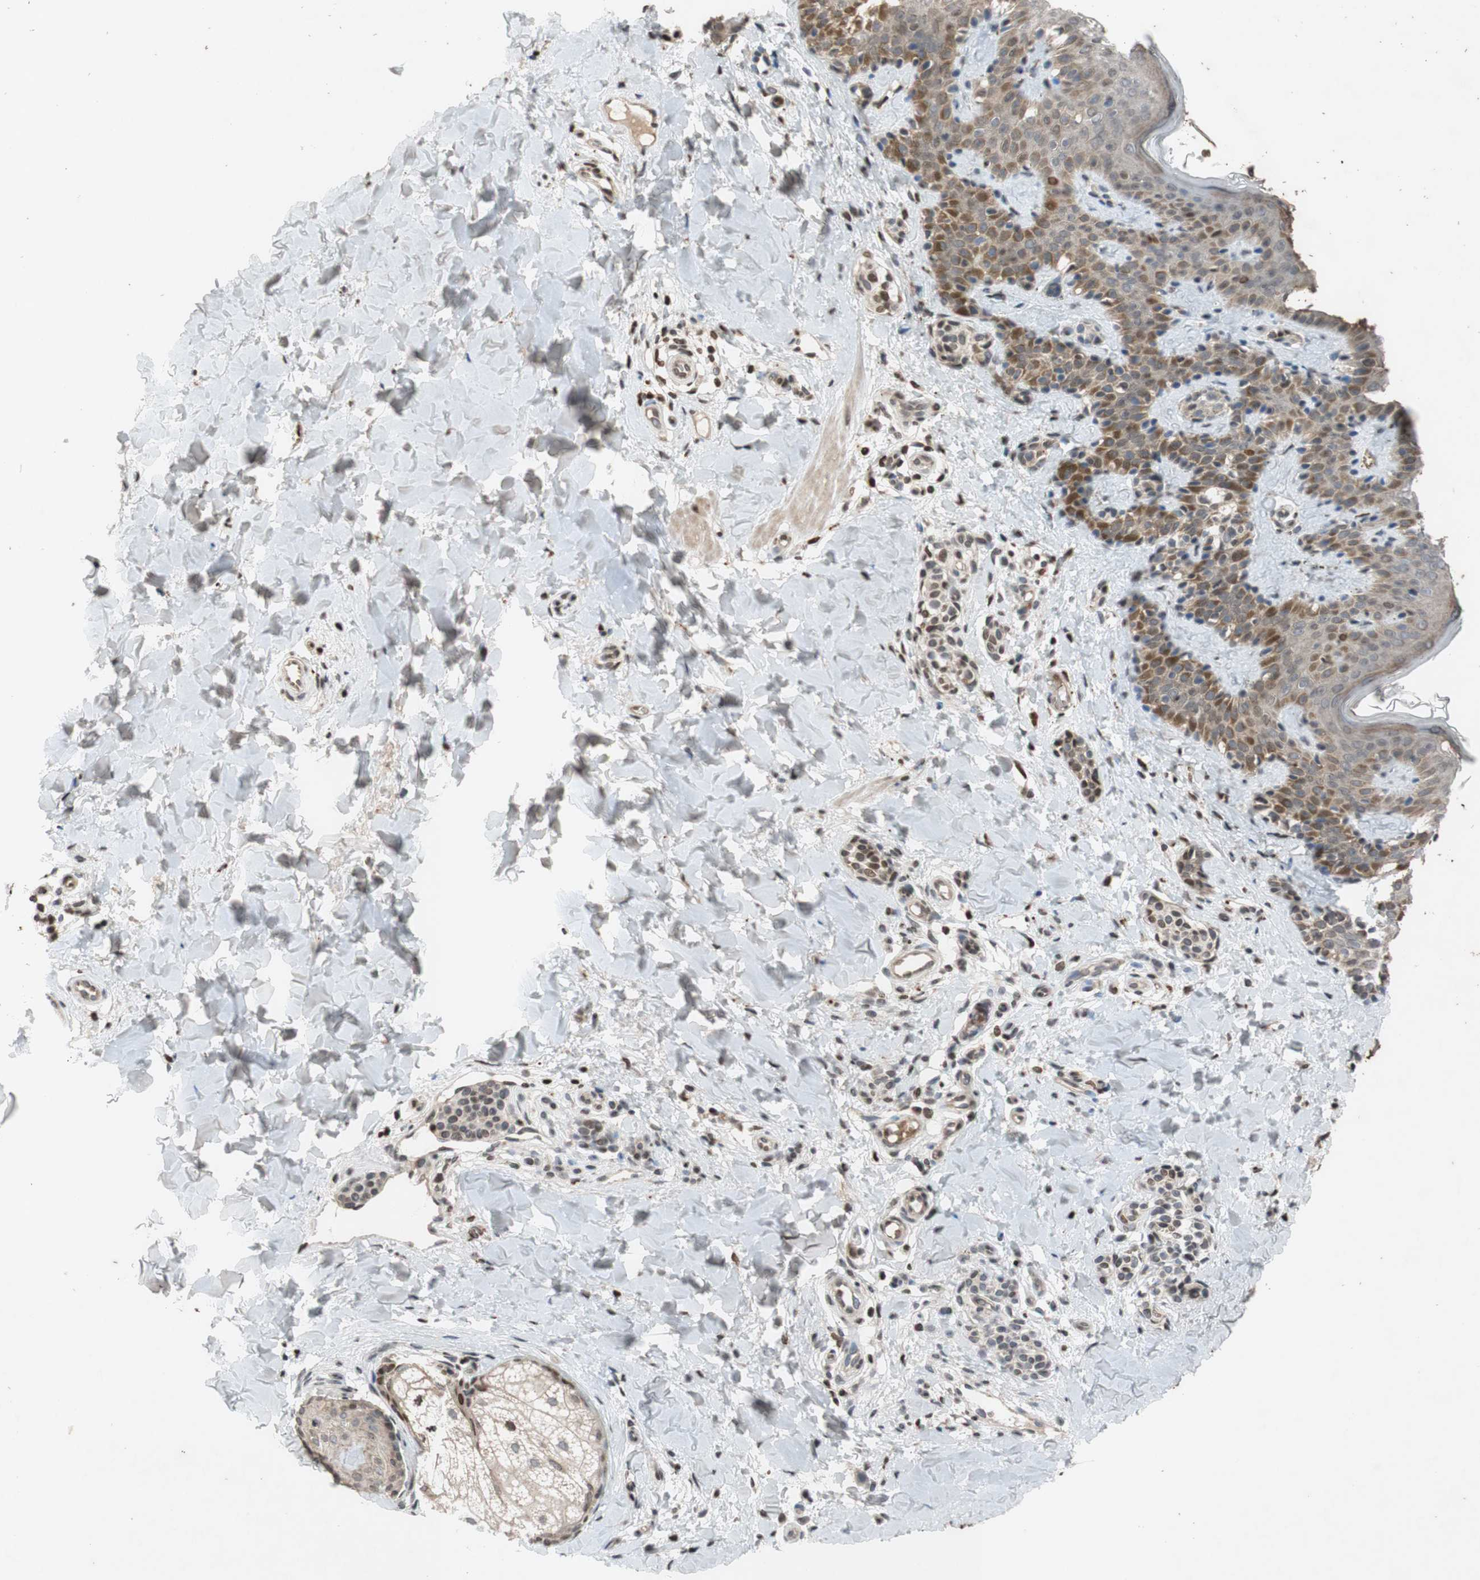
{"staining": {"intensity": "weak", "quantity": ">75%", "location": "cytoplasmic/membranous"}, "tissue": "skin", "cell_type": "Fibroblasts", "image_type": "normal", "snomed": [{"axis": "morphology", "description": "Normal tissue, NOS"}, {"axis": "topography", "description": "Skin"}], "caption": "This micrograph demonstrates immunohistochemistry (IHC) staining of normal skin, with low weak cytoplasmic/membranous staining in about >75% of fibroblasts.", "gene": "MCM6", "patient": {"sex": "male", "age": 16}}